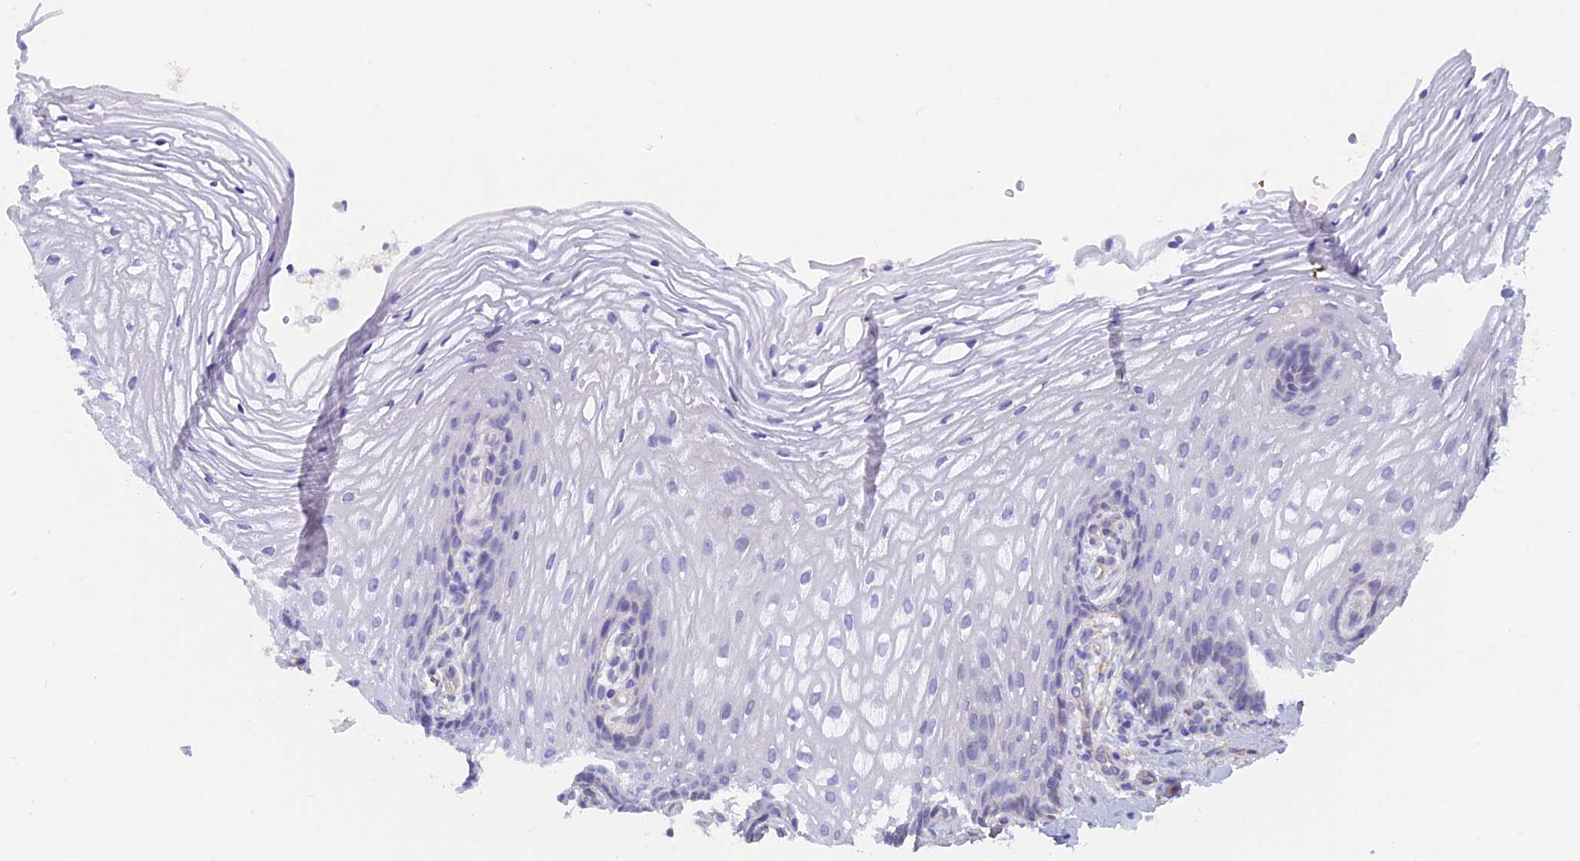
{"staining": {"intensity": "negative", "quantity": "none", "location": "none"}, "tissue": "vagina", "cell_type": "Squamous epithelial cells", "image_type": "normal", "snomed": [{"axis": "morphology", "description": "Normal tissue, NOS"}, {"axis": "topography", "description": "Vagina"}], "caption": "This is an immunohistochemistry micrograph of unremarkable human vagina. There is no expression in squamous epithelial cells.", "gene": "FZR1", "patient": {"sex": "female", "age": 60}}